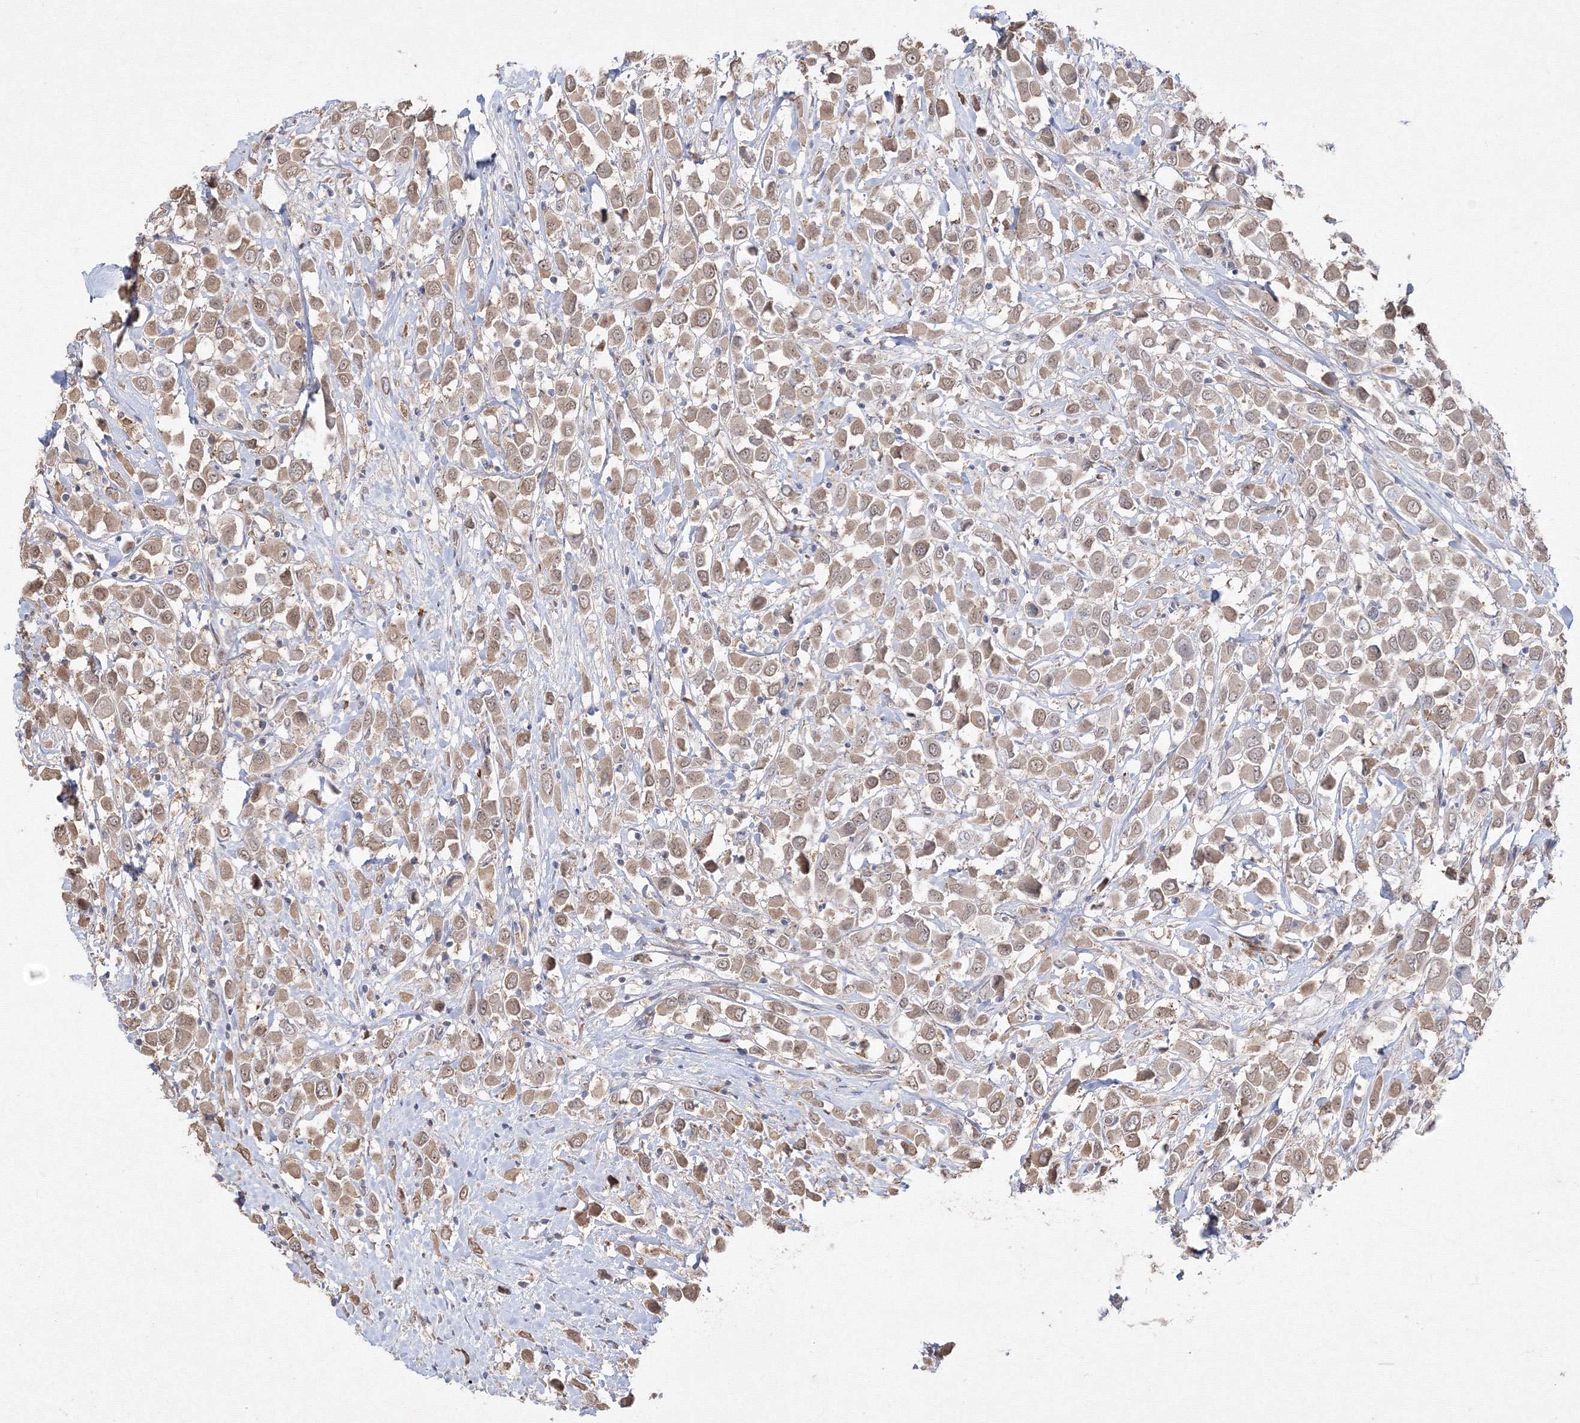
{"staining": {"intensity": "moderate", "quantity": ">75%", "location": "cytoplasmic/membranous"}, "tissue": "breast cancer", "cell_type": "Tumor cells", "image_type": "cancer", "snomed": [{"axis": "morphology", "description": "Duct carcinoma"}, {"axis": "topography", "description": "Breast"}], "caption": "Immunohistochemistry (IHC) (DAB (3,3'-diaminobenzidine)) staining of breast cancer displays moderate cytoplasmic/membranous protein expression in approximately >75% of tumor cells.", "gene": "FBXL8", "patient": {"sex": "female", "age": 61}}